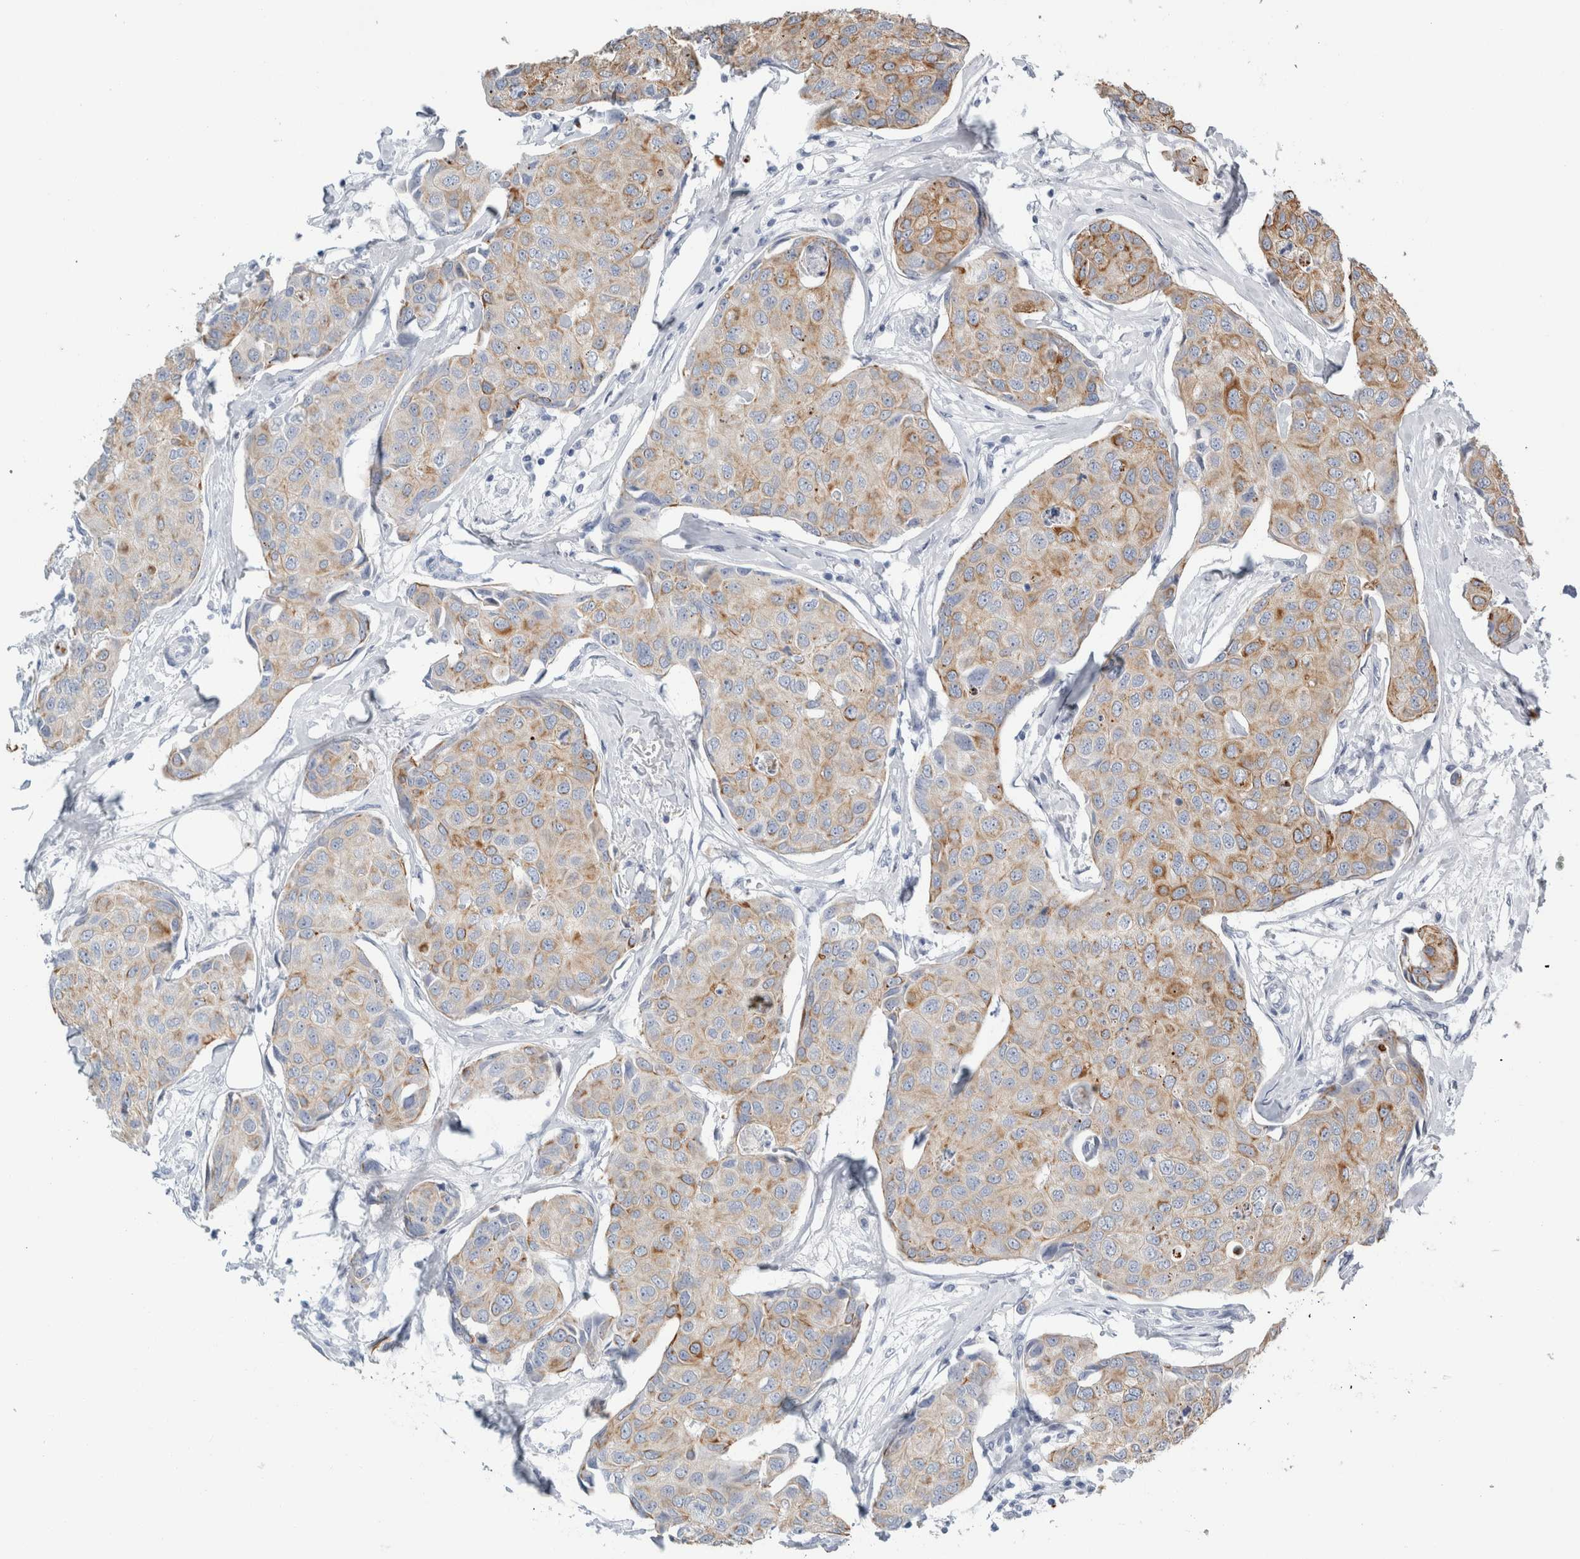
{"staining": {"intensity": "moderate", "quantity": "25%-75%", "location": "cytoplasmic/membranous"}, "tissue": "breast cancer", "cell_type": "Tumor cells", "image_type": "cancer", "snomed": [{"axis": "morphology", "description": "Duct carcinoma"}, {"axis": "topography", "description": "Breast"}], "caption": "About 25%-75% of tumor cells in breast intraductal carcinoma show moderate cytoplasmic/membranous protein positivity as visualized by brown immunohistochemical staining.", "gene": "RPH3AL", "patient": {"sex": "female", "age": 80}}